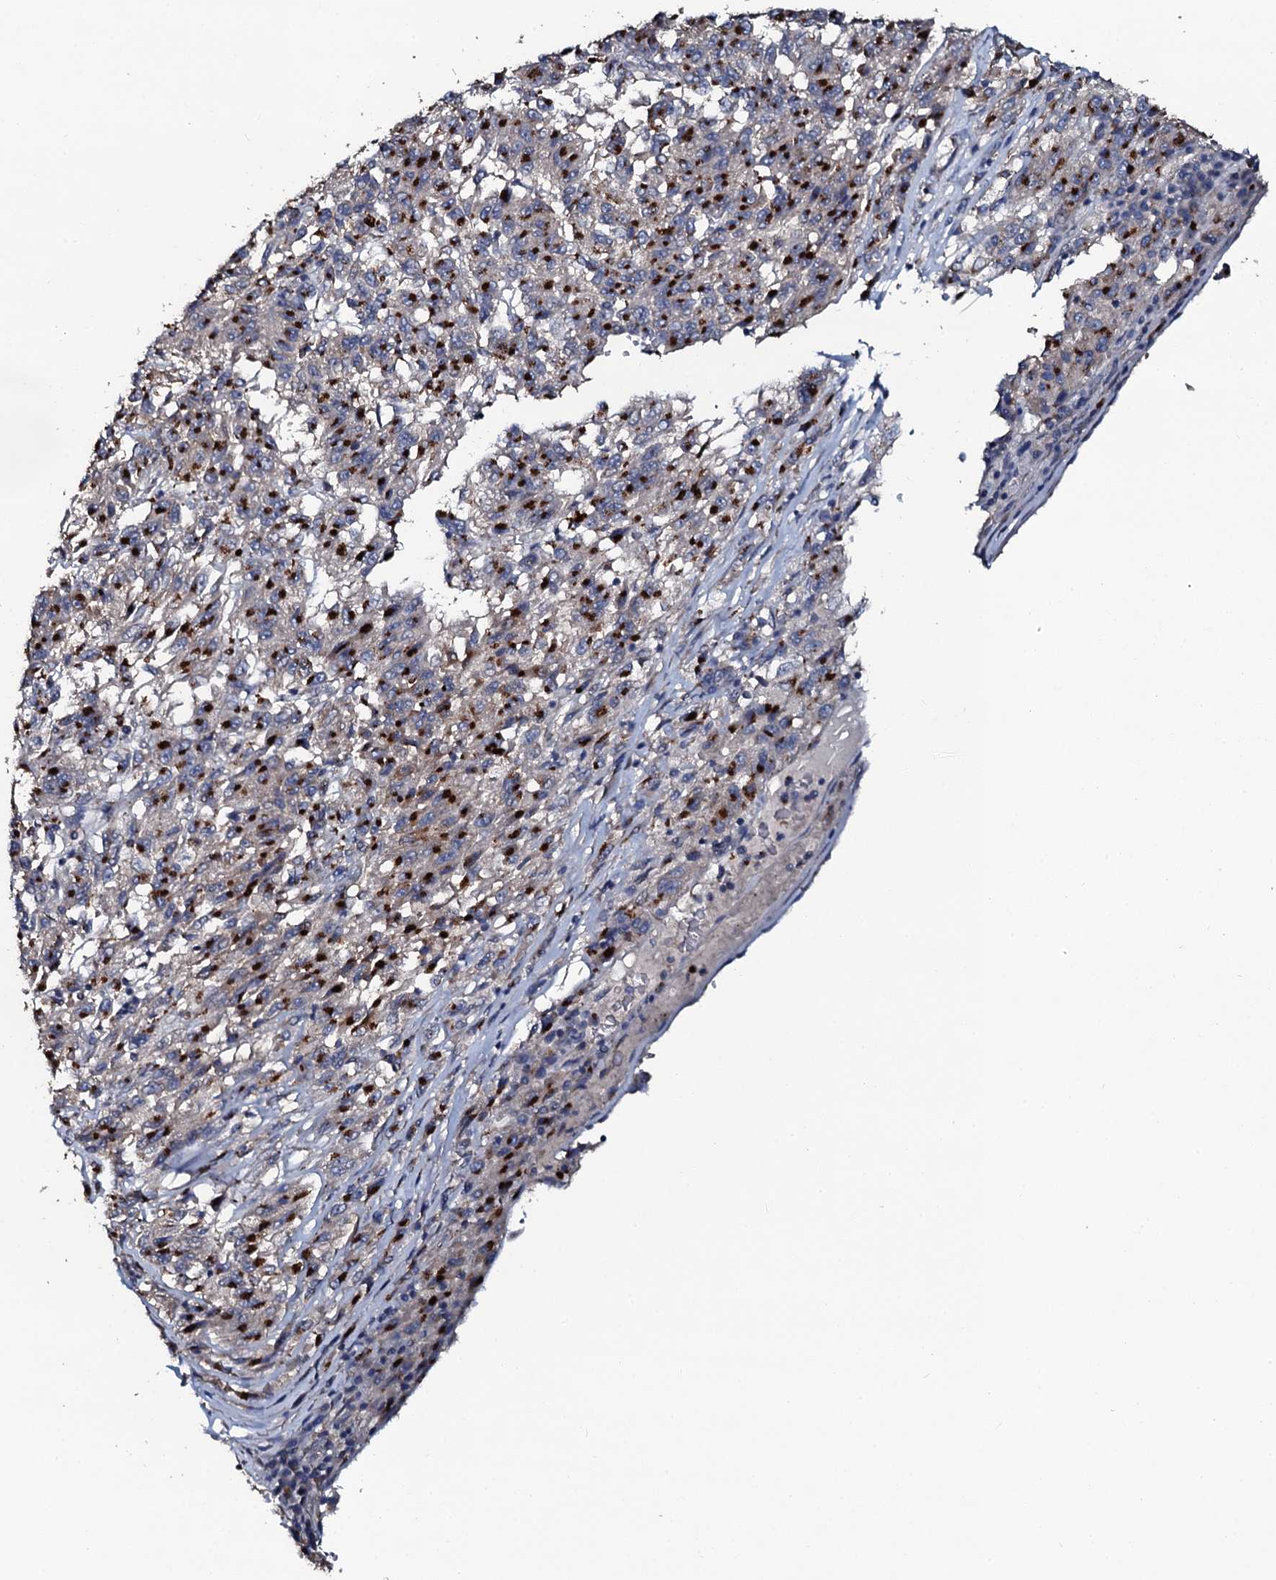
{"staining": {"intensity": "strong", "quantity": ">75%", "location": "cytoplasmic/membranous"}, "tissue": "melanoma", "cell_type": "Tumor cells", "image_type": "cancer", "snomed": [{"axis": "morphology", "description": "Malignant melanoma, Metastatic site"}, {"axis": "topography", "description": "Lung"}], "caption": "Approximately >75% of tumor cells in melanoma display strong cytoplasmic/membranous protein staining as visualized by brown immunohistochemical staining.", "gene": "GLCE", "patient": {"sex": "male", "age": 64}}